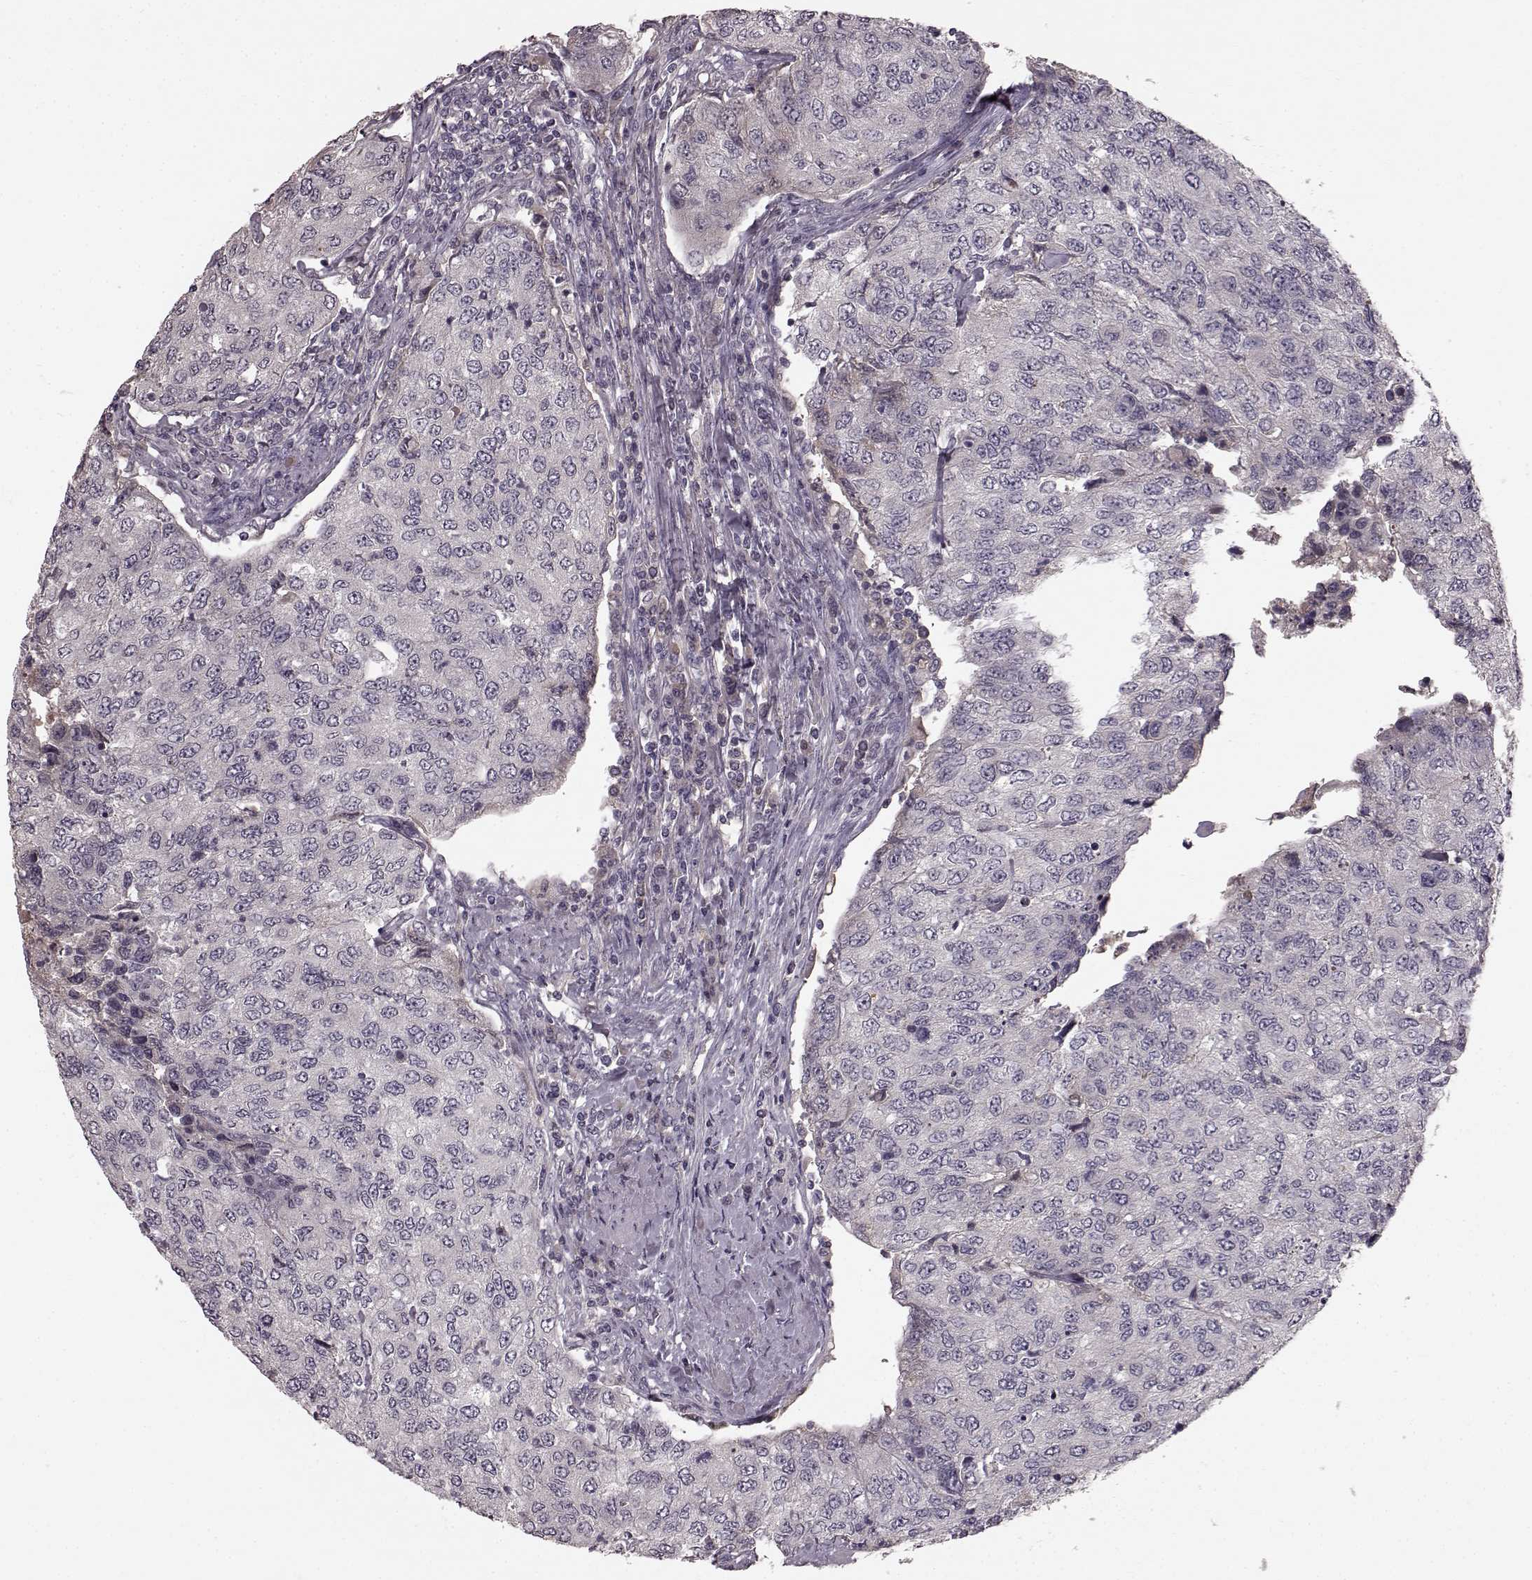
{"staining": {"intensity": "negative", "quantity": "none", "location": "none"}, "tissue": "urothelial cancer", "cell_type": "Tumor cells", "image_type": "cancer", "snomed": [{"axis": "morphology", "description": "Urothelial carcinoma, High grade"}, {"axis": "topography", "description": "Urinary bladder"}], "caption": "High power microscopy histopathology image of an immunohistochemistry histopathology image of urothelial carcinoma (high-grade), revealing no significant positivity in tumor cells.", "gene": "SLC22A18", "patient": {"sex": "female", "age": 78}}